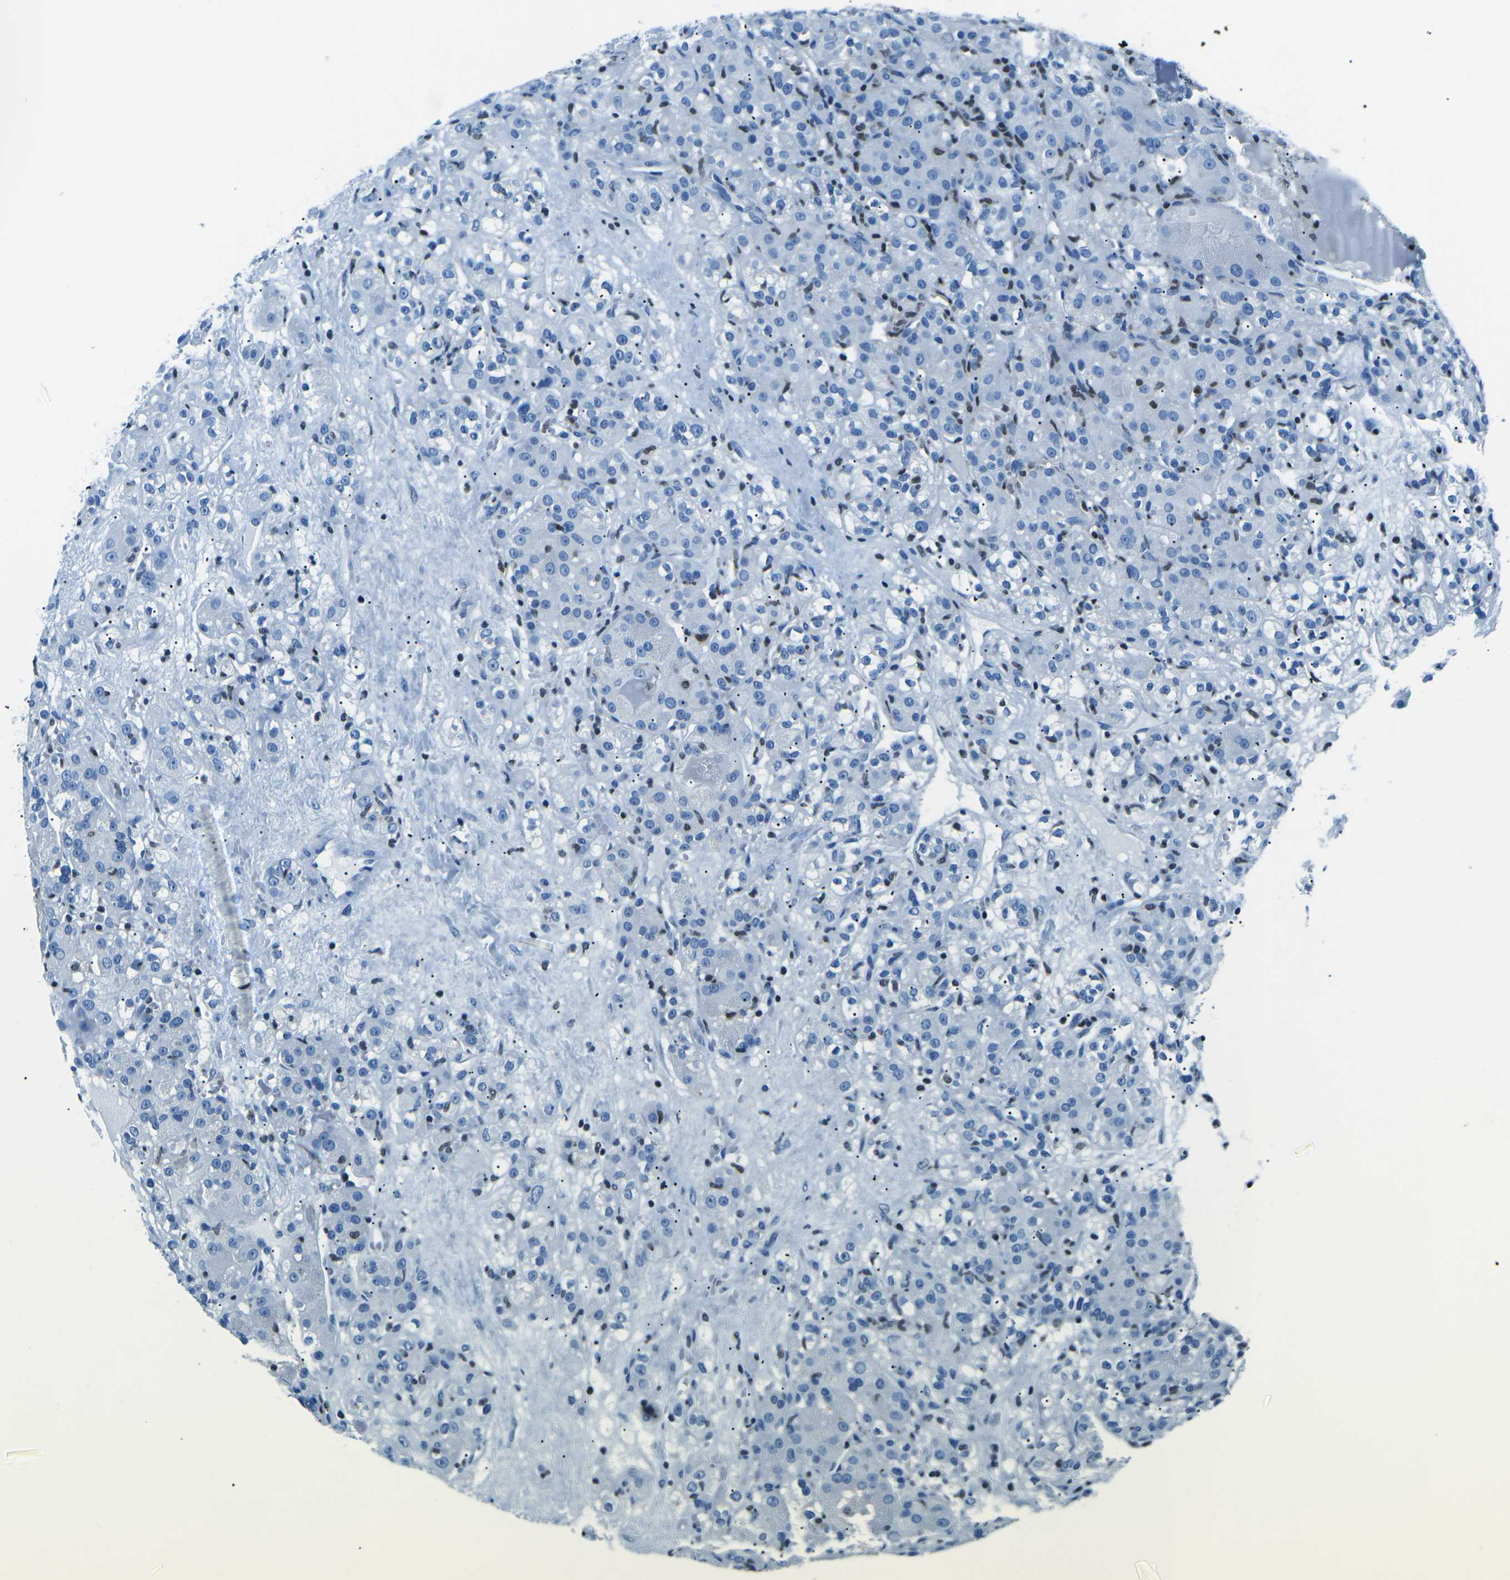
{"staining": {"intensity": "negative", "quantity": "none", "location": "none"}, "tissue": "renal cancer", "cell_type": "Tumor cells", "image_type": "cancer", "snomed": [{"axis": "morphology", "description": "Normal tissue, NOS"}, {"axis": "morphology", "description": "Adenocarcinoma, NOS"}, {"axis": "topography", "description": "Kidney"}], "caption": "IHC histopathology image of renal cancer (adenocarcinoma) stained for a protein (brown), which demonstrates no staining in tumor cells.", "gene": "CELF2", "patient": {"sex": "male", "age": 61}}